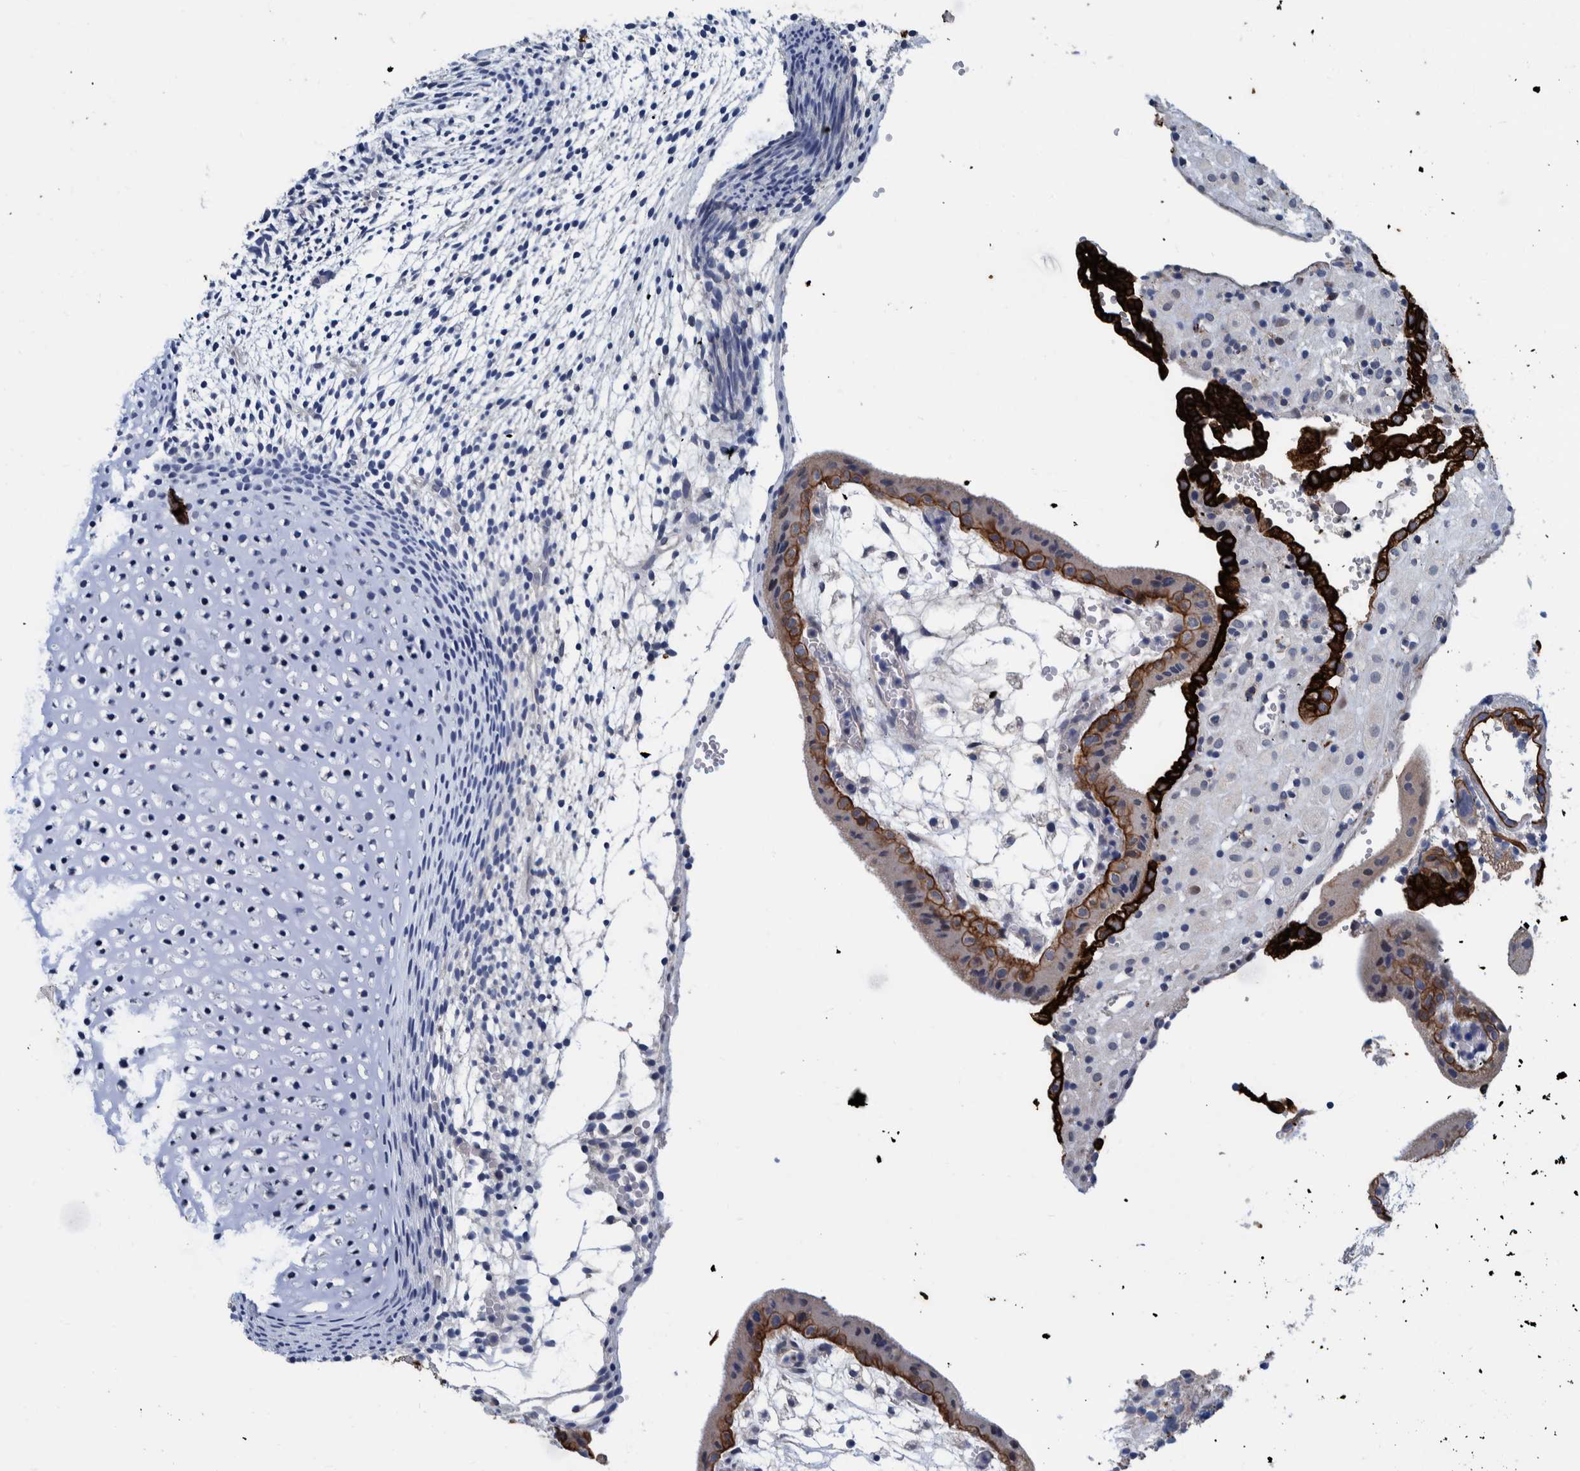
{"staining": {"intensity": "negative", "quantity": "none", "location": "none"}, "tissue": "placenta", "cell_type": "Decidual cells", "image_type": "normal", "snomed": [{"axis": "morphology", "description": "Normal tissue, NOS"}, {"axis": "topography", "description": "Placenta"}], "caption": "Decidual cells are negative for brown protein staining in benign placenta. Brightfield microscopy of immunohistochemistry stained with DAB (brown) and hematoxylin (blue), captured at high magnification.", "gene": "MKS1", "patient": {"sex": "female", "age": 18}}